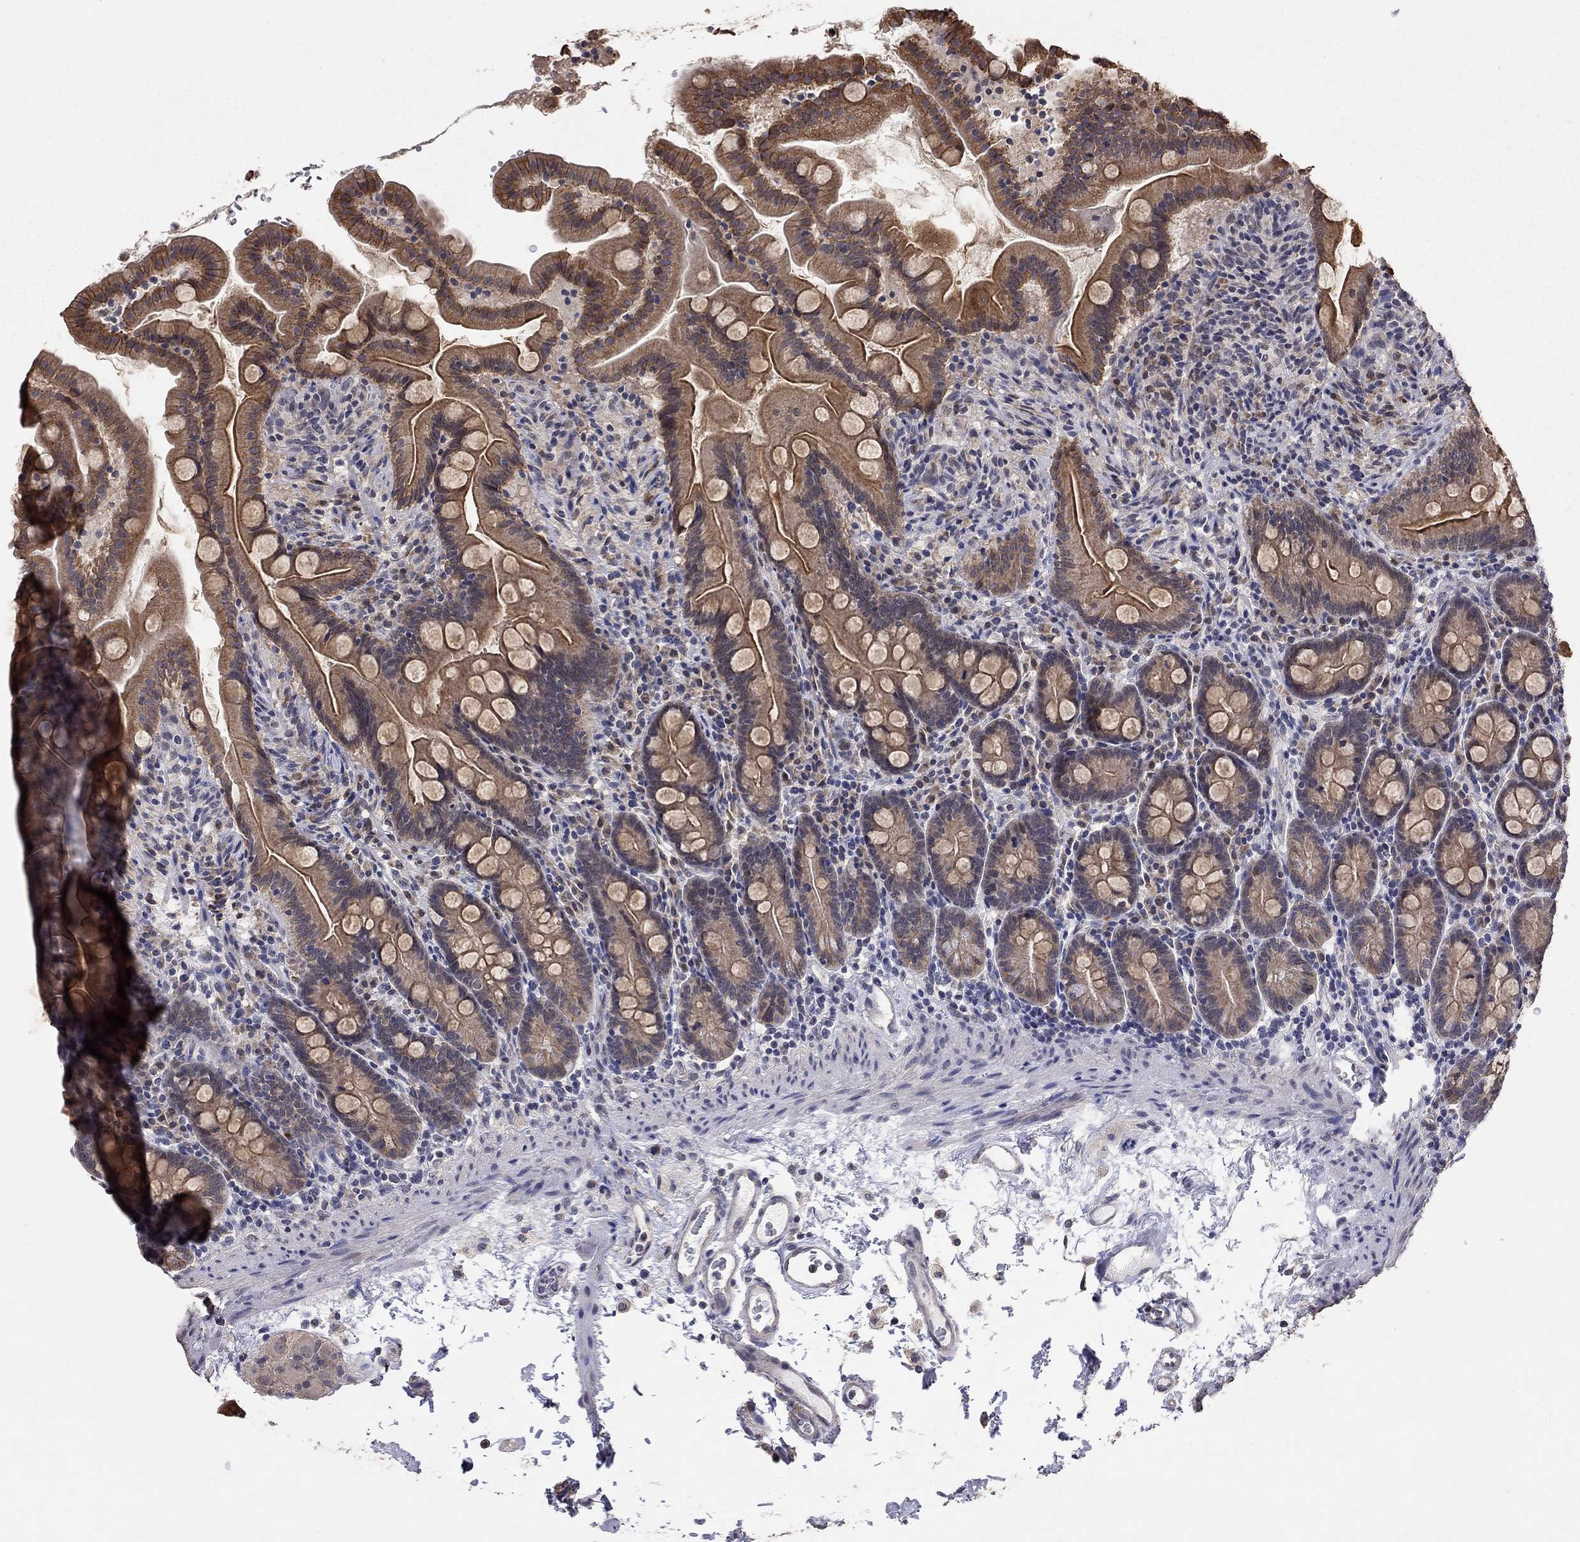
{"staining": {"intensity": "strong", "quantity": "25%-75%", "location": "cytoplasmic/membranous"}, "tissue": "small intestine", "cell_type": "Glandular cells", "image_type": "normal", "snomed": [{"axis": "morphology", "description": "Normal tissue, NOS"}, {"axis": "topography", "description": "Small intestine"}], "caption": "Immunohistochemistry (IHC) photomicrograph of normal small intestine: human small intestine stained using IHC shows high levels of strong protein expression localized specifically in the cytoplasmic/membranous of glandular cells, appearing as a cytoplasmic/membranous brown color.", "gene": "ANKRA2", "patient": {"sex": "female", "age": 44}}